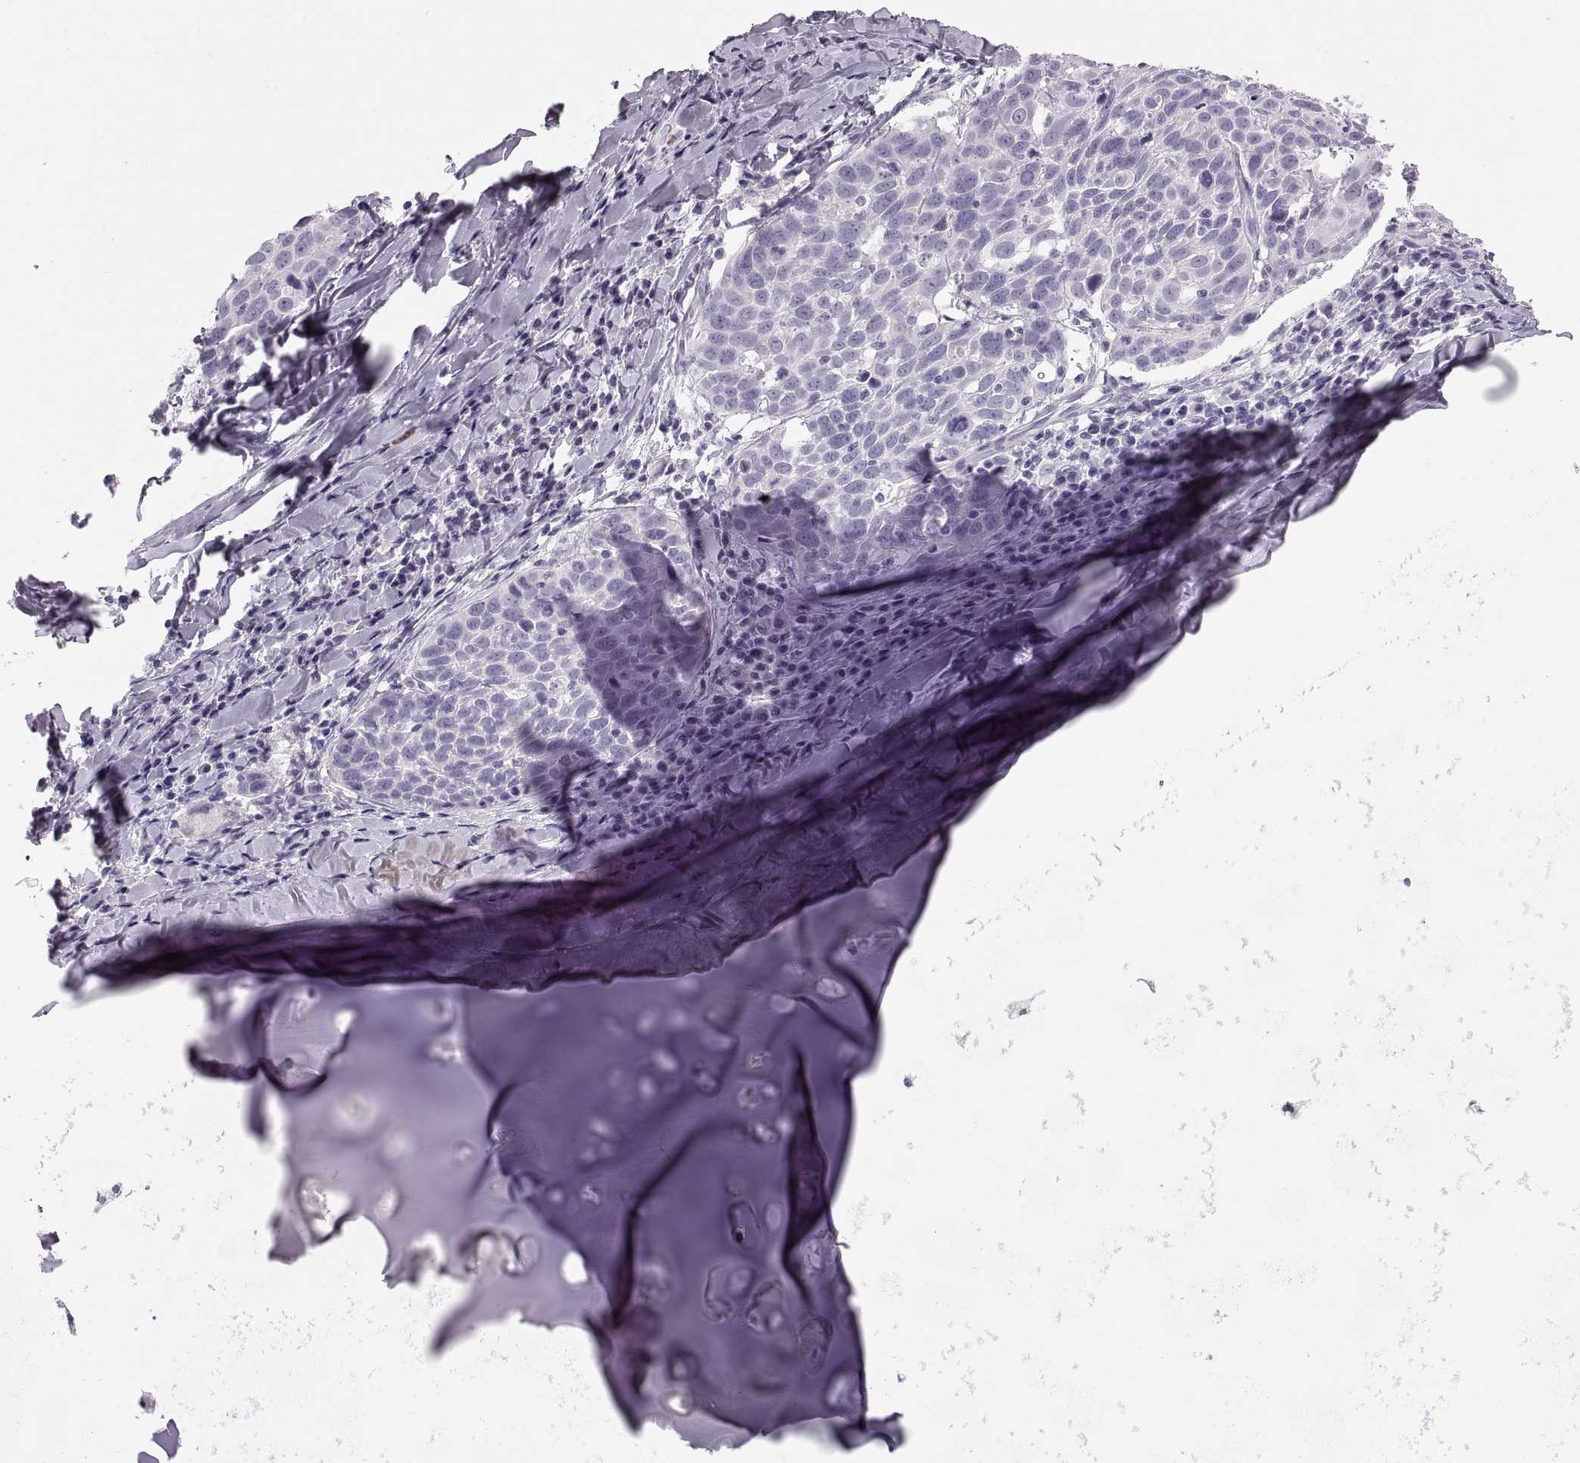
{"staining": {"intensity": "negative", "quantity": "none", "location": "none"}, "tissue": "lung cancer", "cell_type": "Tumor cells", "image_type": "cancer", "snomed": [{"axis": "morphology", "description": "Squamous cell carcinoma, NOS"}, {"axis": "topography", "description": "Lung"}], "caption": "A photomicrograph of human lung cancer is negative for staining in tumor cells. (DAB (3,3'-diaminobenzidine) immunohistochemistry (IHC) visualized using brightfield microscopy, high magnification).", "gene": "MILR1", "patient": {"sex": "male", "age": 57}}